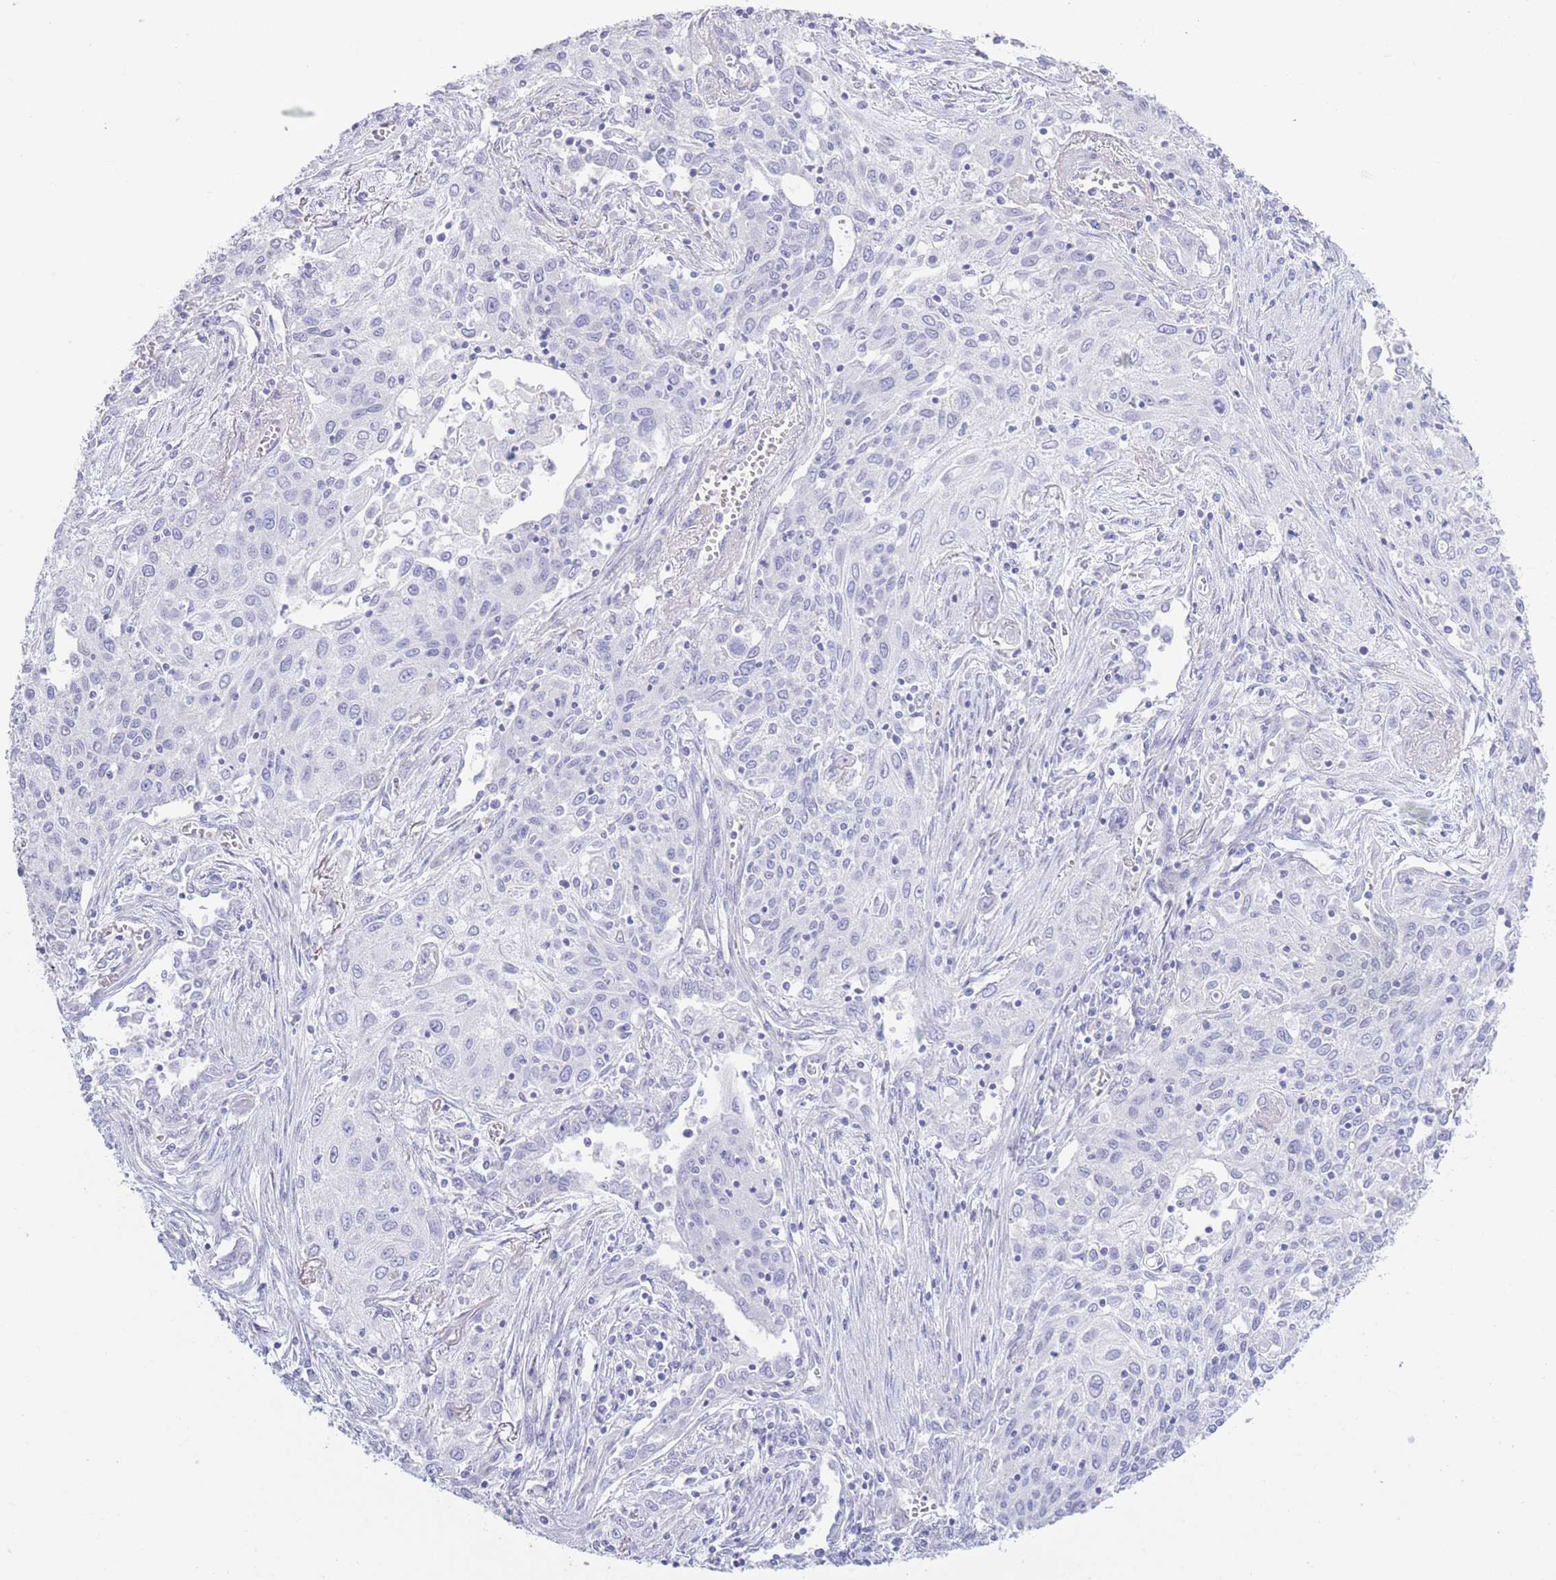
{"staining": {"intensity": "negative", "quantity": "none", "location": "none"}, "tissue": "lung cancer", "cell_type": "Tumor cells", "image_type": "cancer", "snomed": [{"axis": "morphology", "description": "Squamous cell carcinoma, NOS"}, {"axis": "topography", "description": "Lung"}], "caption": "The histopathology image reveals no significant expression in tumor cells of lung cancer (squamous cell carcinoma).", "gene": "PKLR", "patient": {"sex": "female", "age": 69}}